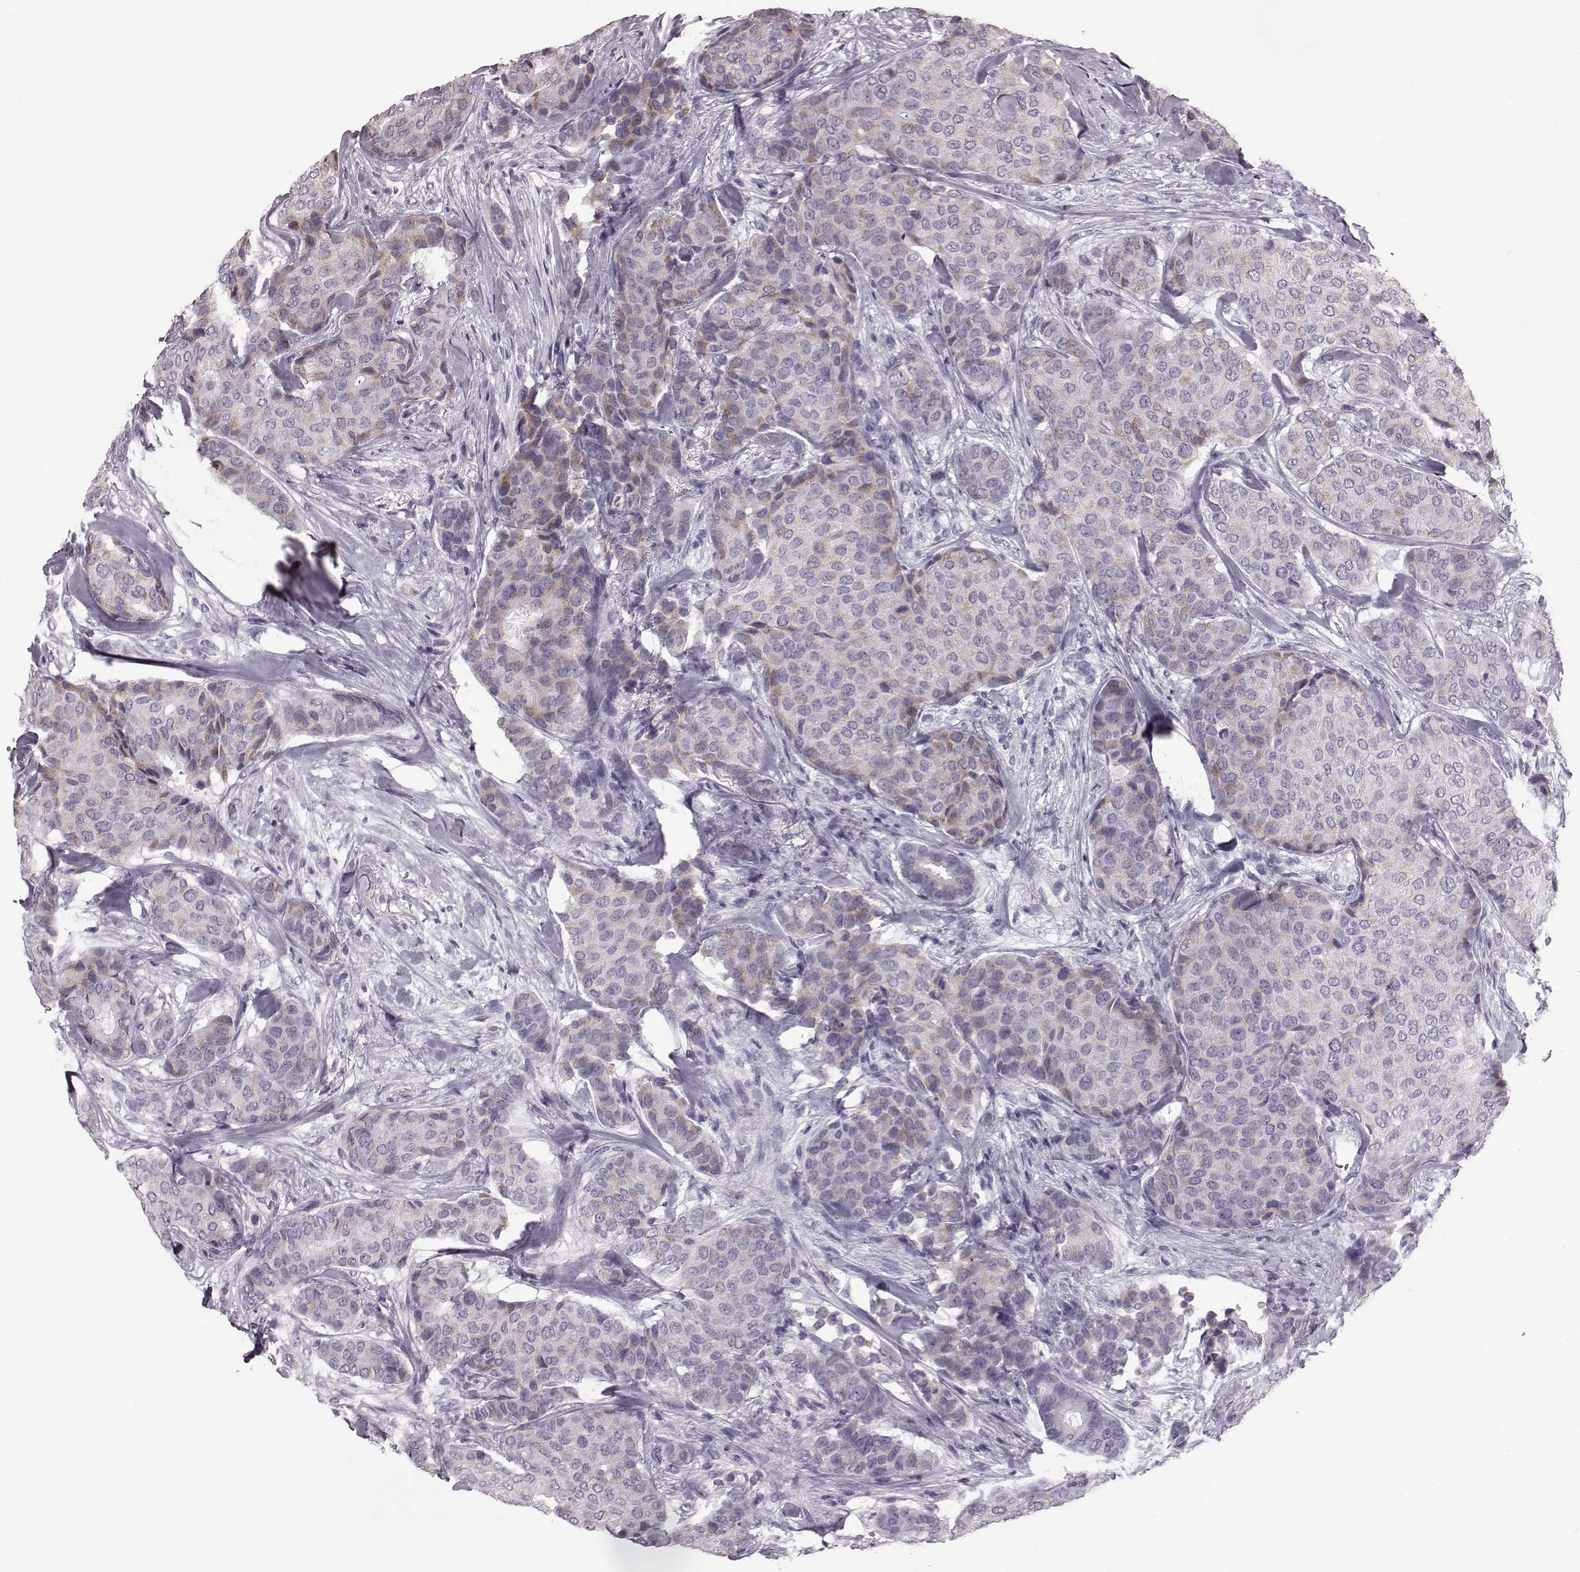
{"staining": {"intensity": "weak", "quantity": "<25%", "location": "cytoplasmic/membranous"}, "tissue": "breast cancer", "cell_type": "Tumor cells", "image_type": "cancer", "snomed": [{"axis": "morphology", "description": "Duct carcinoma"}, {"axis": "topography", "description": "Breast"}], "caption": "Histopathology image shows no significant protein positivity in tumor cells of breast cancer (infiltrating ductal carcinoma).", "gene": "JSRP1", "patient": {"sex": "female", "age": 75}}